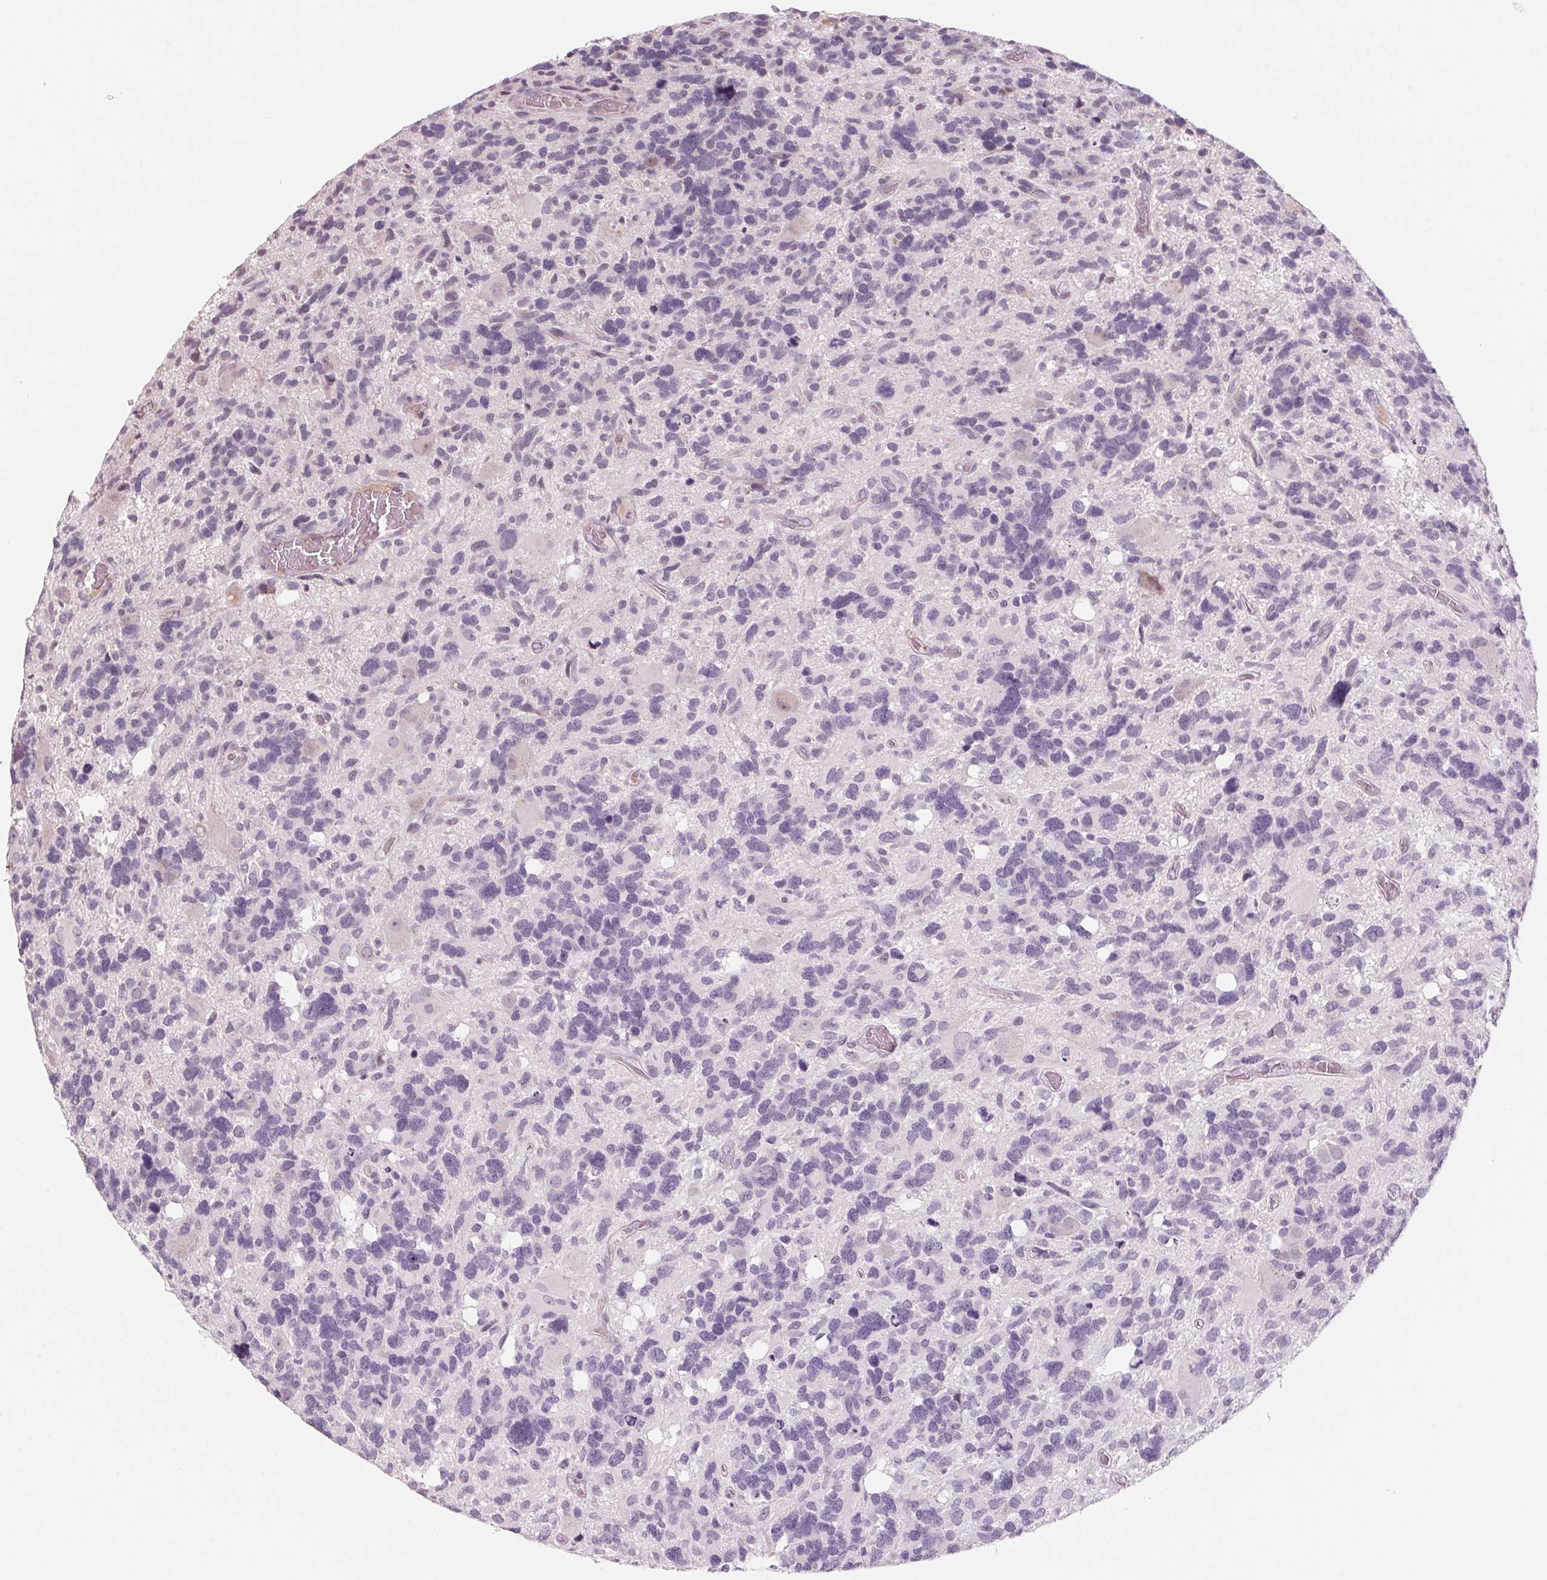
{"staining": {"intensity": "negative", "quantity": "none", "location": "none"}, "tissue": "glioma", "cell_type": "Tumor cells", "image_type": "cancer", "snomed": [{"axis": "morphology", "description": "Glioma, malignant, High grade"}, {"axis": "topography", "description": "Brain"}], "caption": "Tumor cells show no significant expression in malignant glioma (high-grade). Brightfield microscopy of IHC stained with DAB (3,3'-diaminobenzidine) (brown) and hematoxylin (blue), captured at high magnification.", "gene": "ADAM20", "patient": {"sex": "male", "age": 49}}